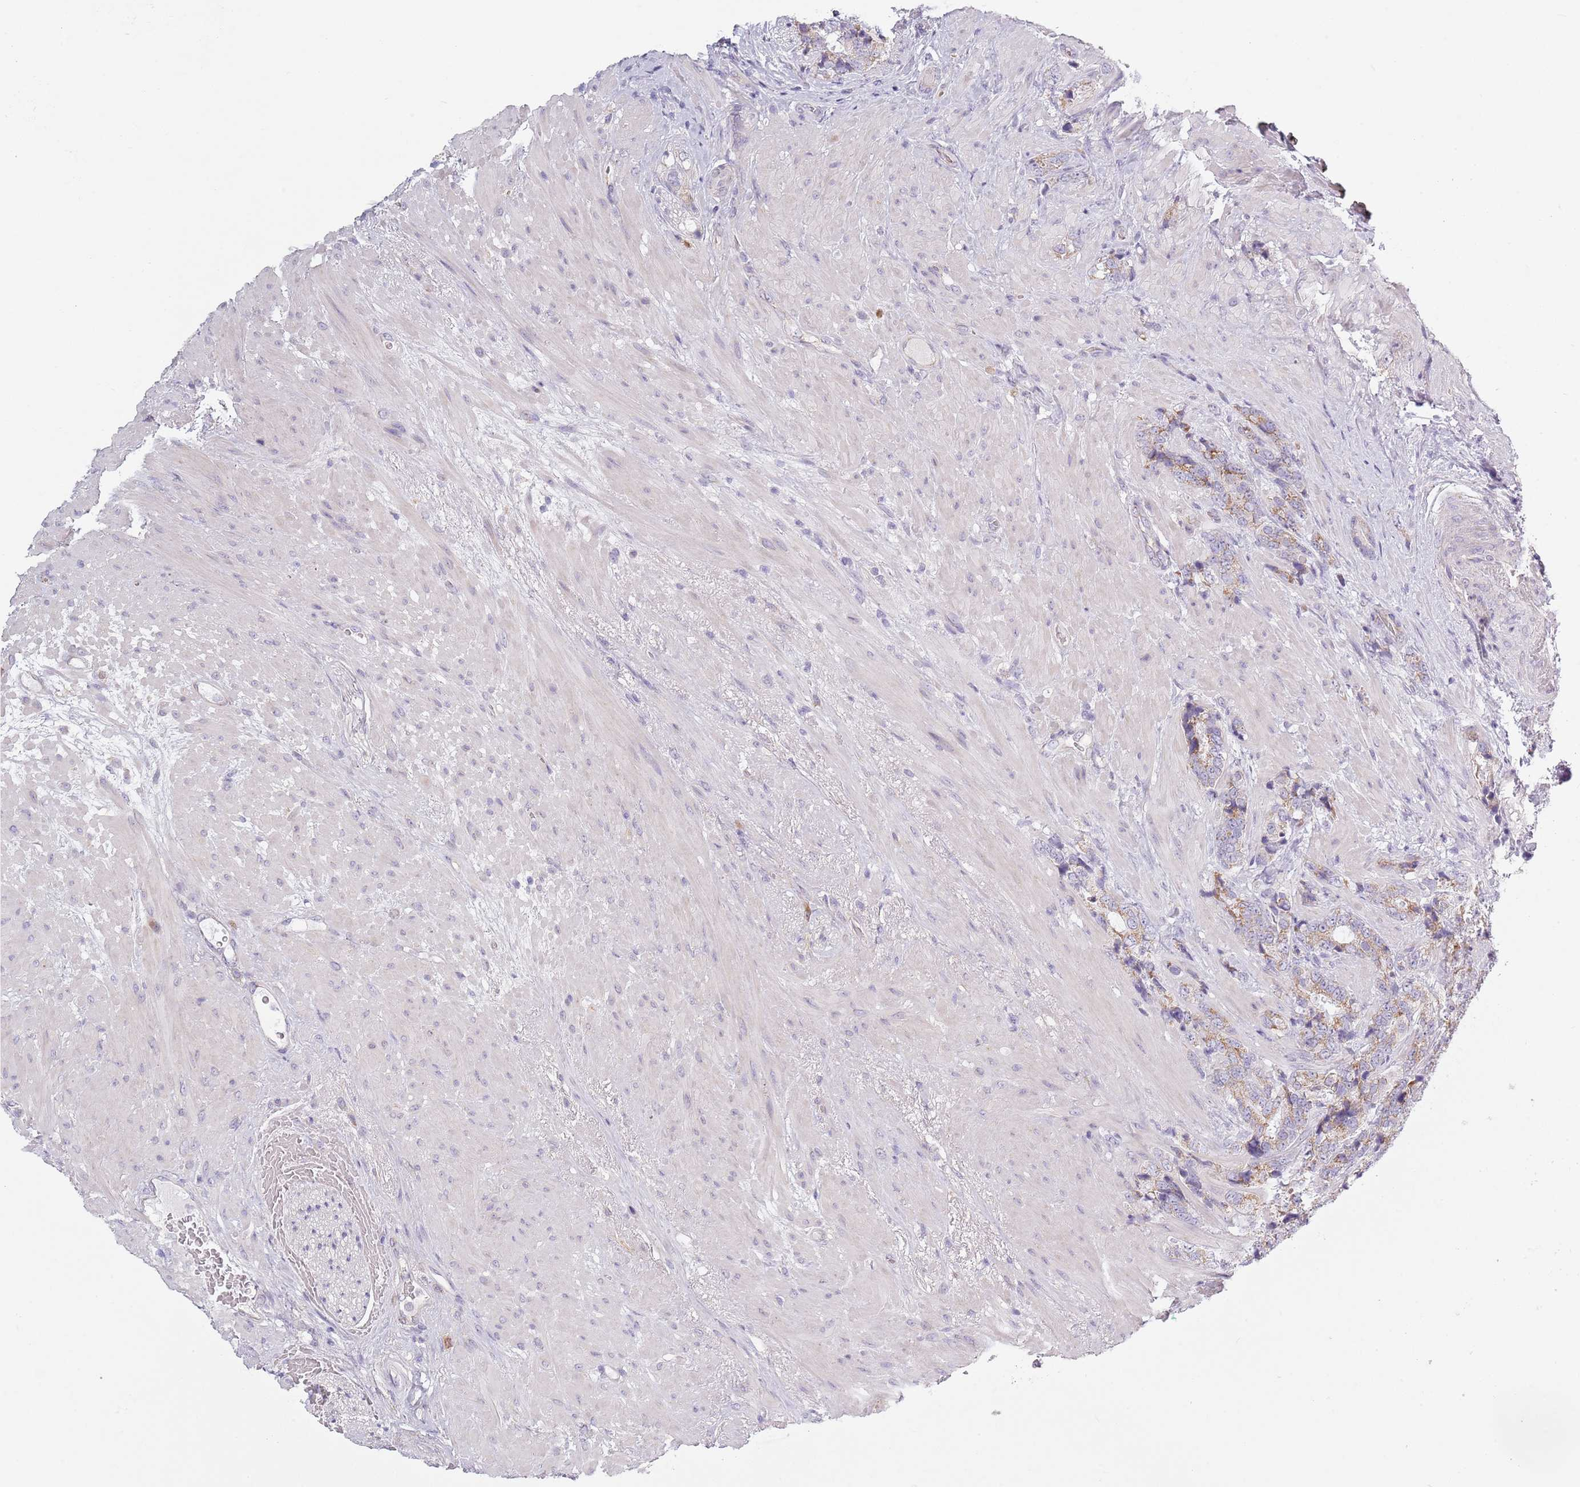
{"staining": {"intensity": "moderate", "quantity": "<25%", "location": "cytoplasmic/membranous"}, "tissue": "prostate cancer", "cell_type": "Tumor cells", "image_type": "cancer", "snomed": [{"axis": "morphology", "description": "Adenocarcinoma, High grade"}, {"axis": "topography", "description": "Prostate"}], "caption": "Prostate cancer (adenocarcinoma (high-grade)) tissue demonstrates moderate cytoplasmic/membranous positivity in about <25% of tumor cells, visualized by immunohistochemistry. Ihc stains the protein in brown and the nuclei are stained blue.", "gene": "COQ5", "patient": {"sex": "male", "age": 74}}